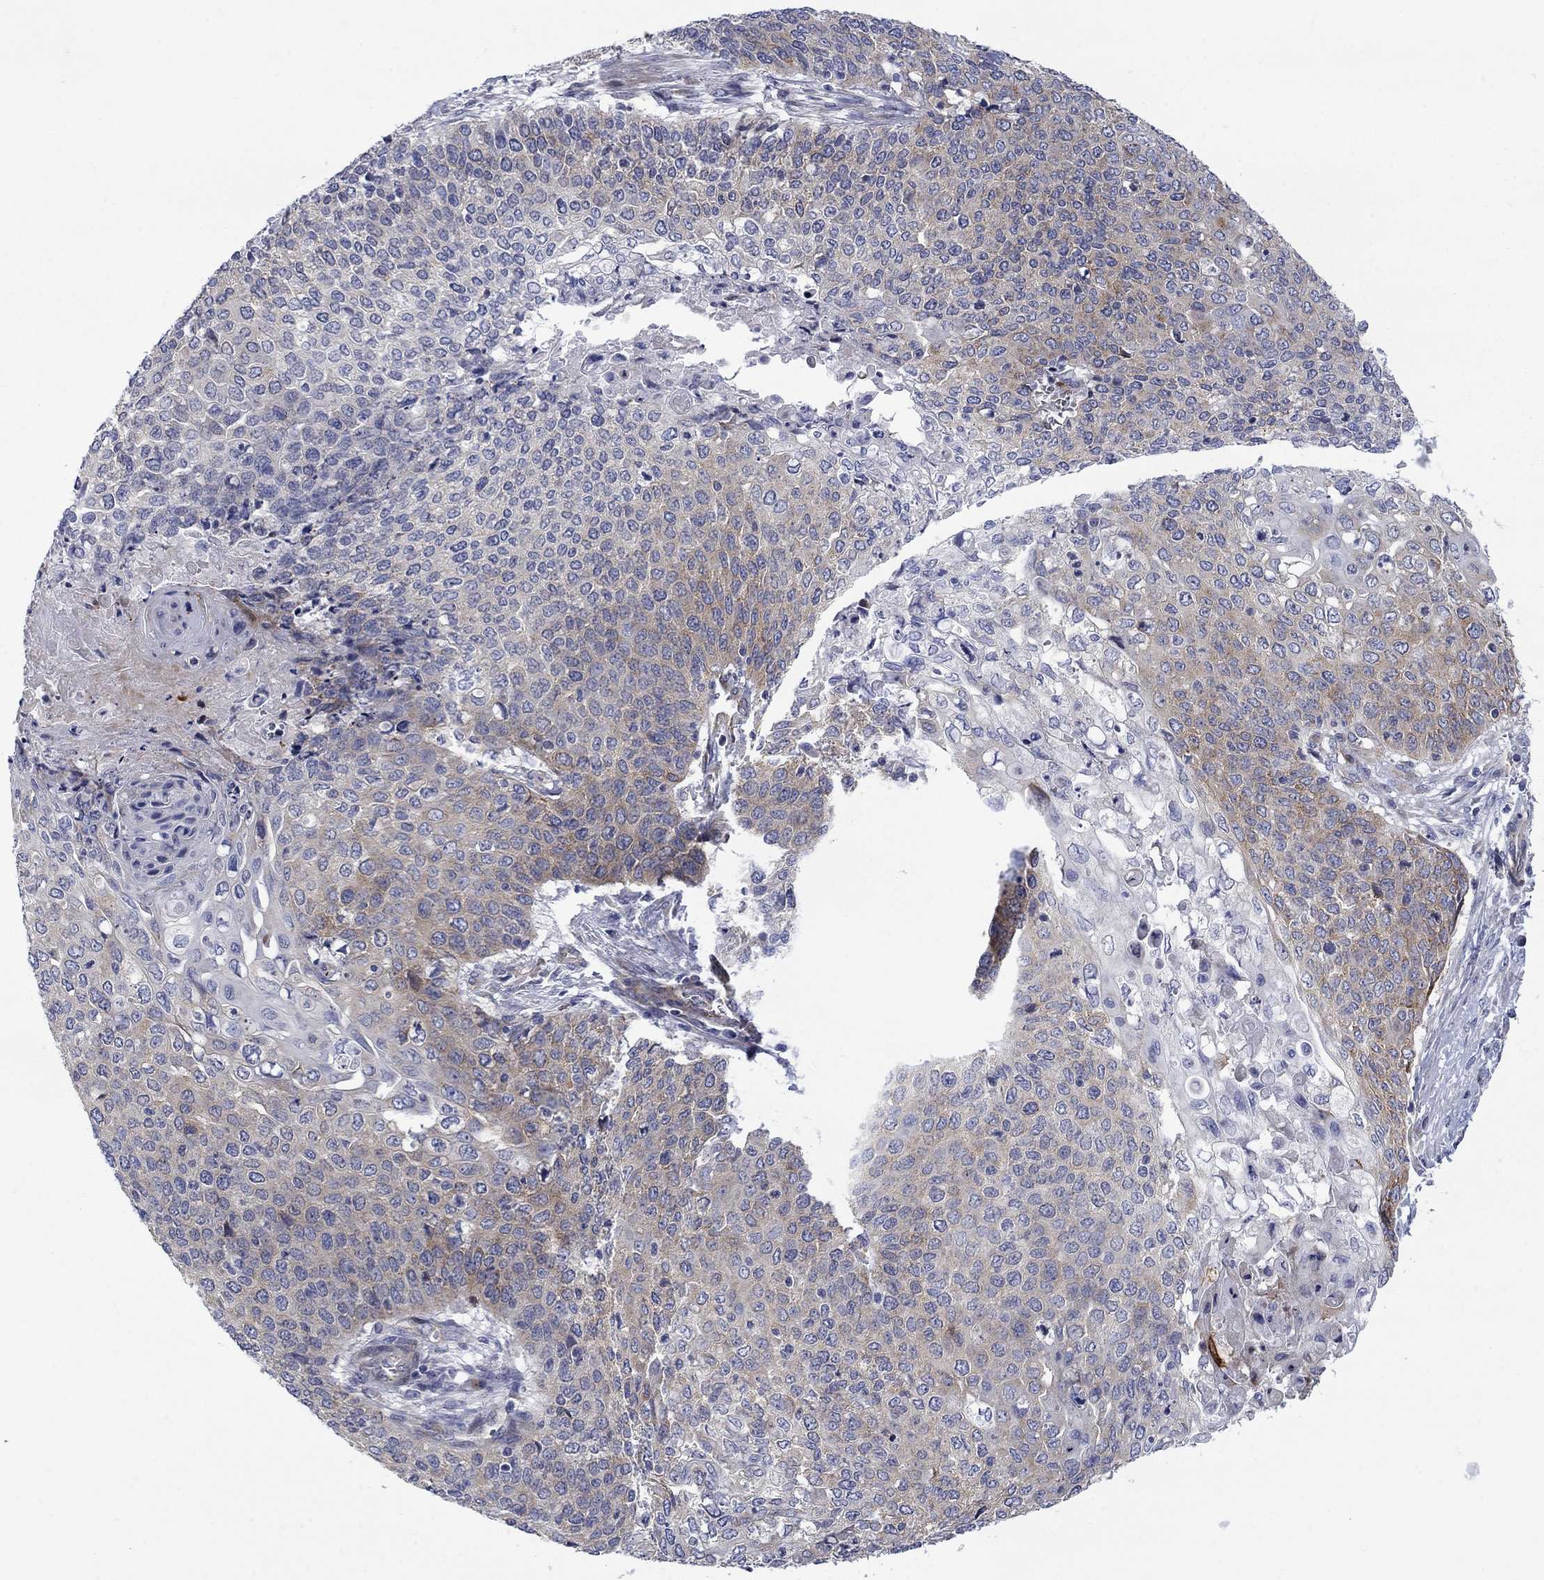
{"staining": {"intensity": "moderate", "quantity": "25%-75%", "location": "cytoplasmic/membranous"}, "tissue": "cervical cancer", "cell_type": "Tumor cells", "image_type": "cancer", "snomed": [{"axis": "morphology", "description": "Squamous cell carcinoma, NOS"}, {"axis": "topography", "description": "Cervix"}], "caption": "IHC of cervical cancer exhibits medium levels of moderate cytoplasmic/membranous expression in about 25%-75% of tumor cells. (Brightfield microscopy of DAB IHC at high magnification).", "gene": "FXR1", "patient": {"sex": "female", "age": 39}}